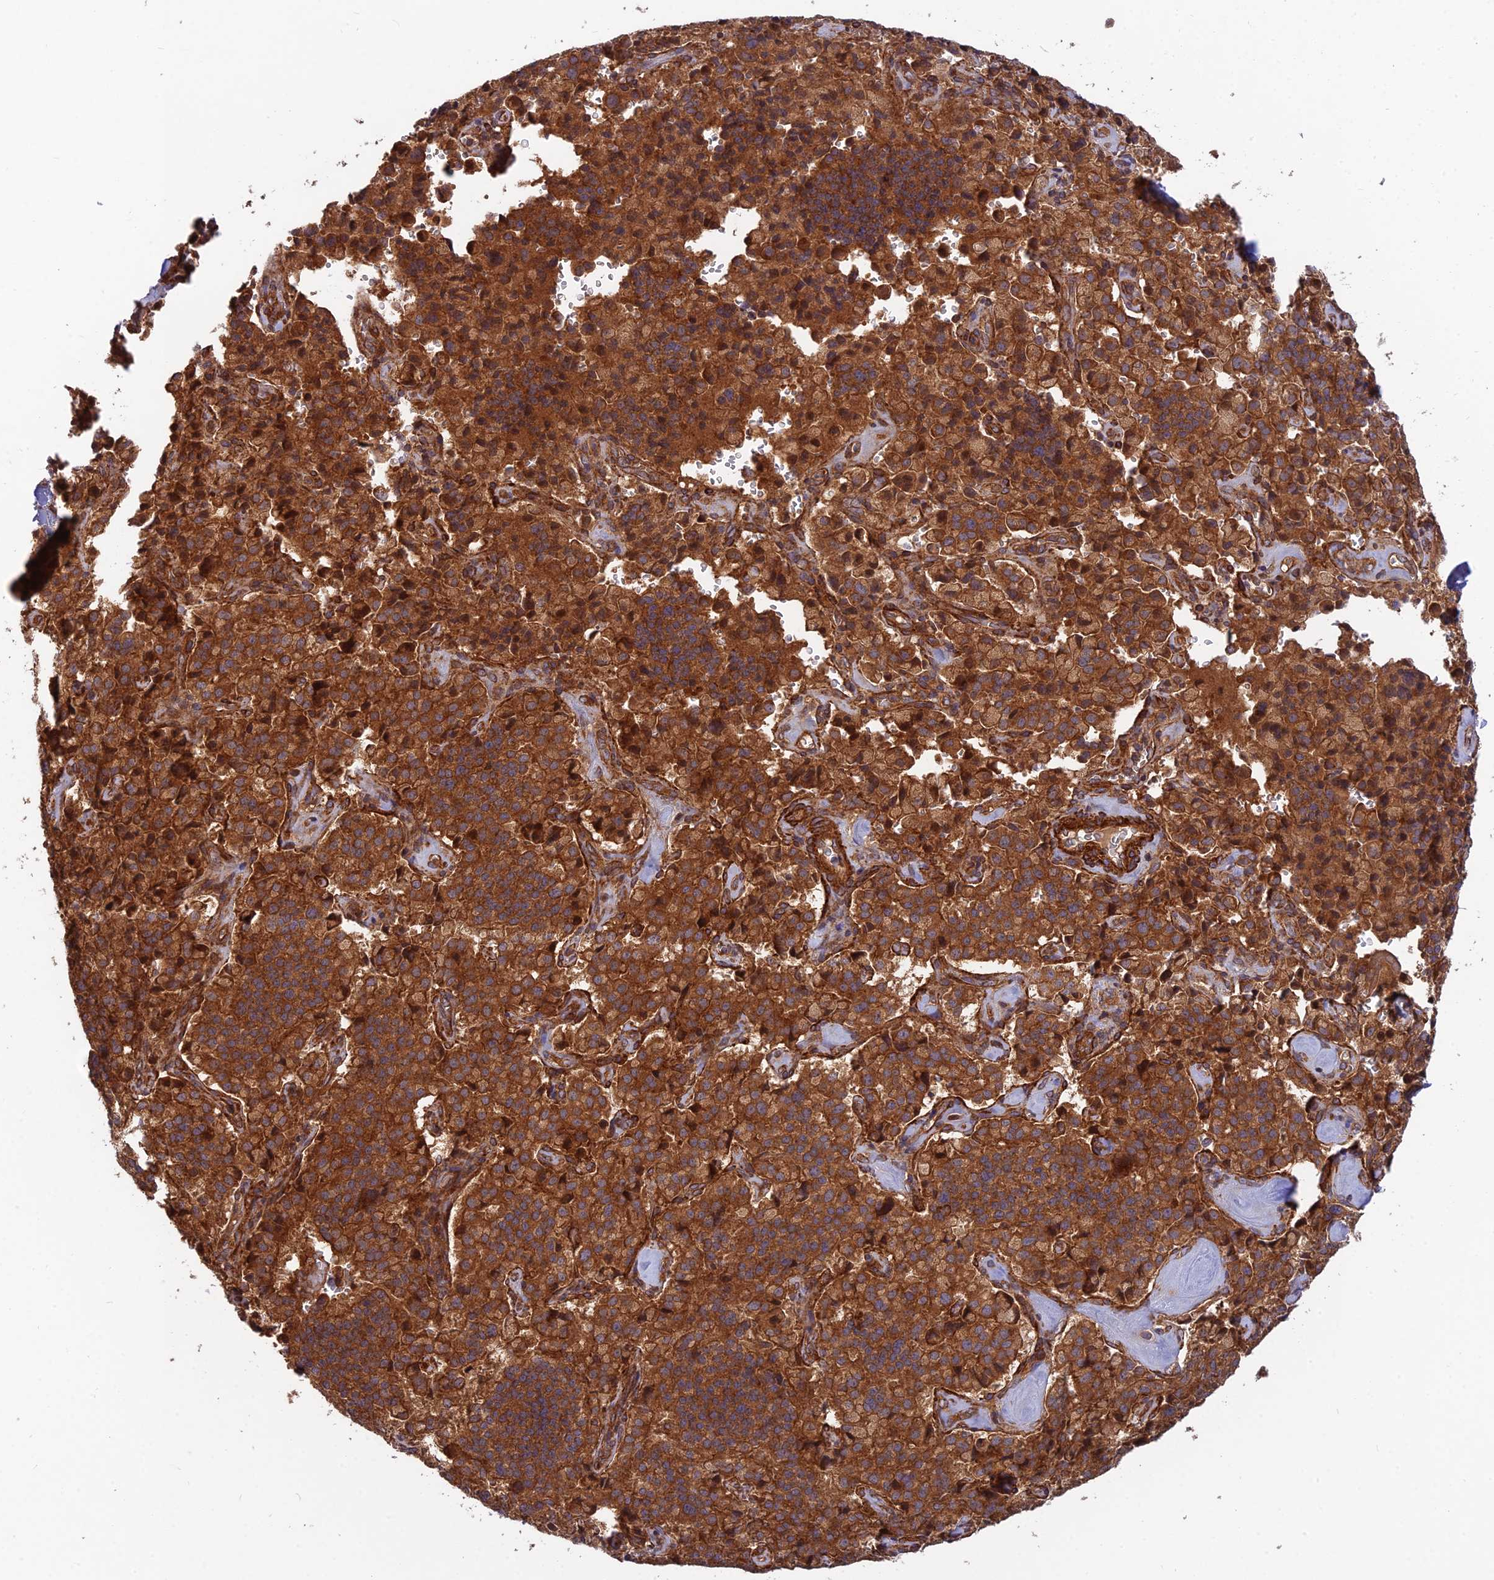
{"staining": {"intensity": "strong", "quantity": ">75%", "location": "cytoplasmic/membranous"}, "tissue": "pancreatic cancer", "cell_type": "Tumor cells", "image_type": "cancer", "snomed": [{"axis": "morphology", "description": "Adenocarcinoma, NOS"}, {"axis": "topography", "description": "Pancreas"}], "caption": "Pancreatic cancer (adenocarcinoma) stained for a protein (brown) displays strong cytoplasmic/membranous positive expression in approximately >75% of tumor cells.", "gene": "RELCH", "patient": {"sex": "male", "age": 65}}